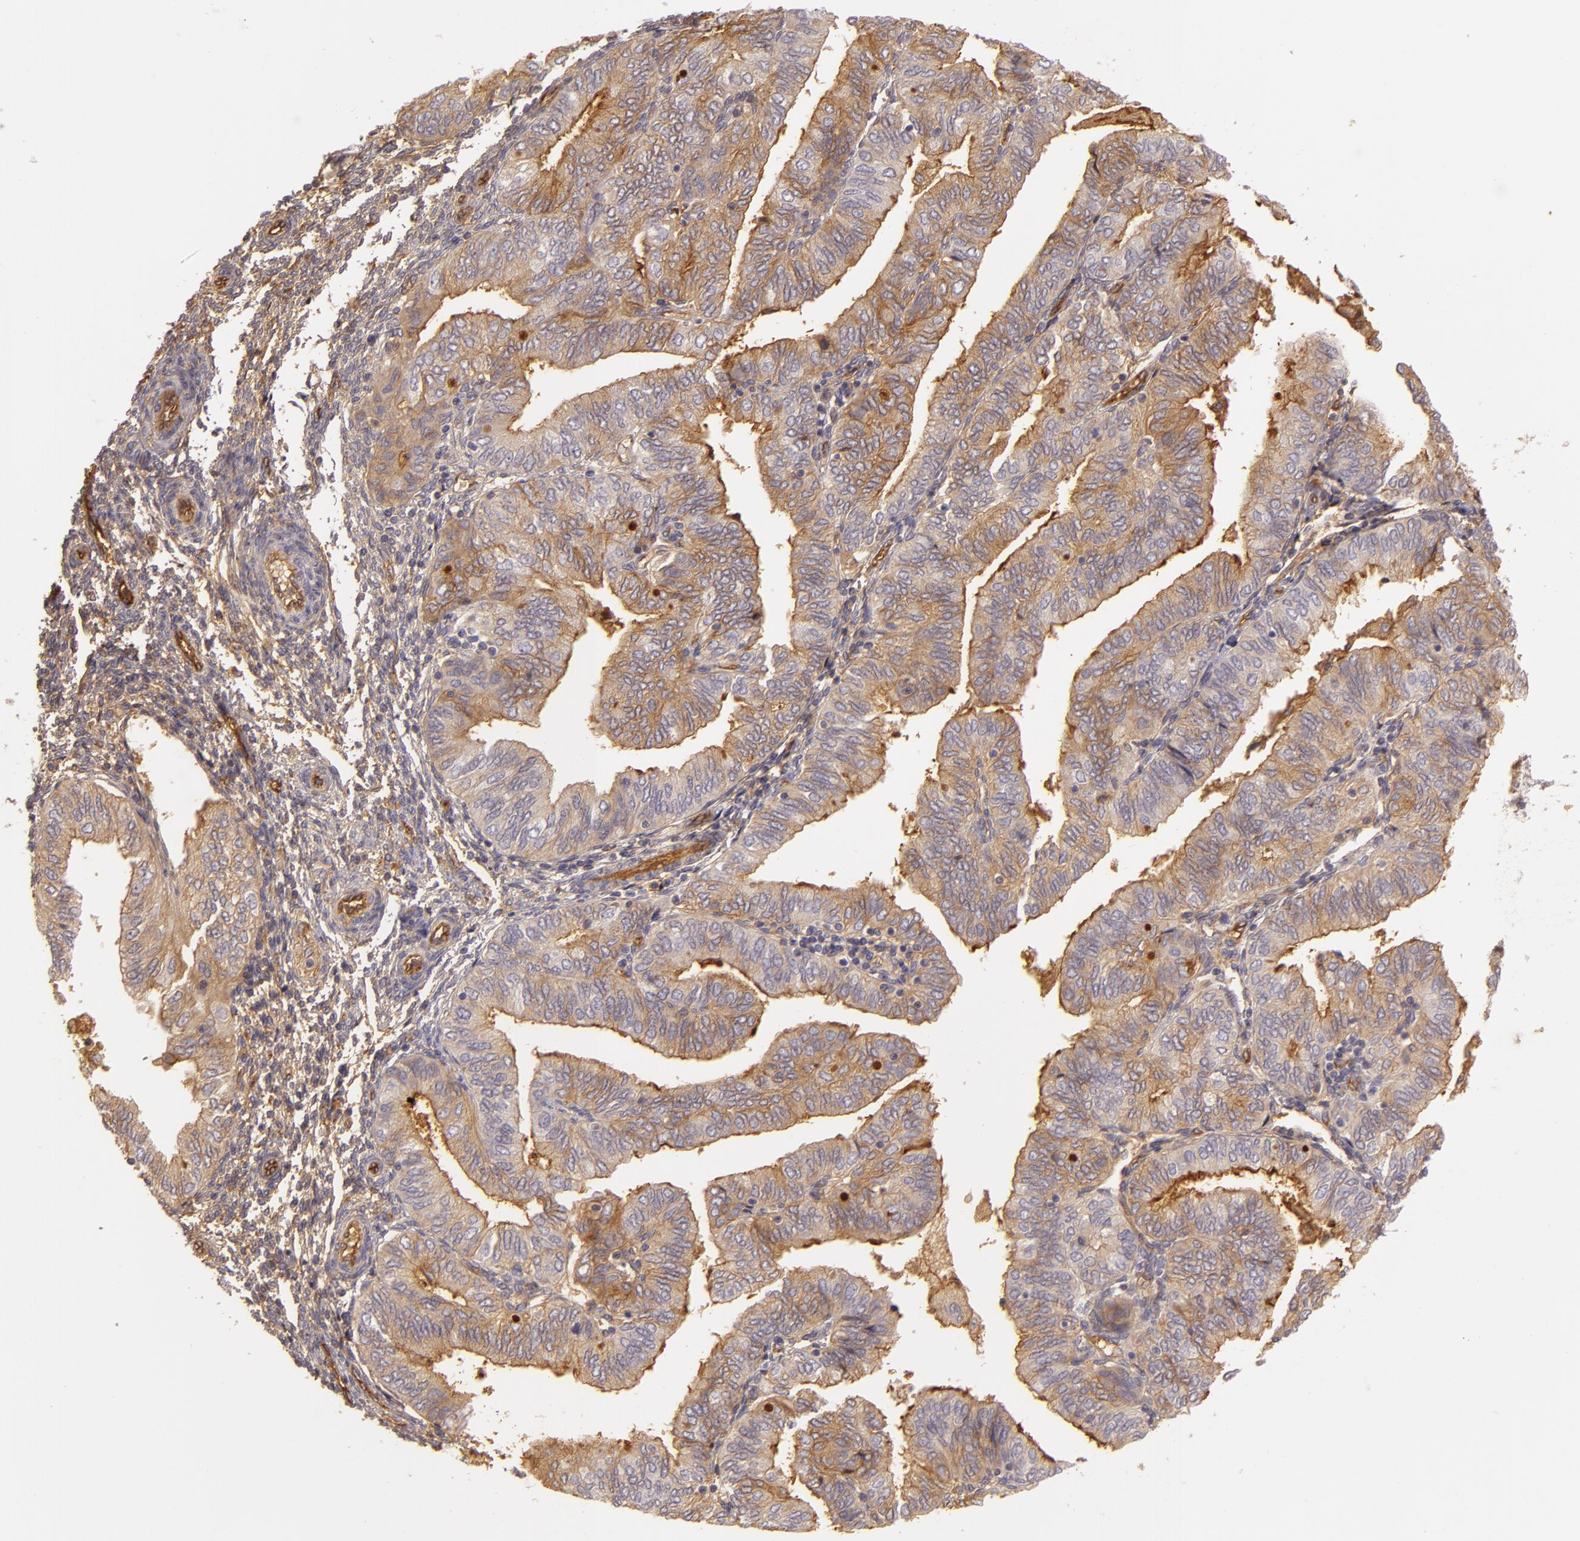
{"staining": {"intensity": "moderate", "quantity": ">75%", "location": "cytoplasmic/membranous"}, "tissue": "endometrial cancer", "cell_type": "Tumor cells", "image_type": "cancer", "snomed": [{"axis": "morphology", "description": "Adenocarcinoma, NOS"}, {"axis": "topography", "description": "Endometrium"}], "caption": "The photomicrograph reveals immunohistochemical staining of endometrial adenocarcinoma. There is moderate cytoplasmic/membranous positivity is seen in about >75% of tumor cells.", "gene": "CD59", "patient": {"sex": "female", "age": 51}}